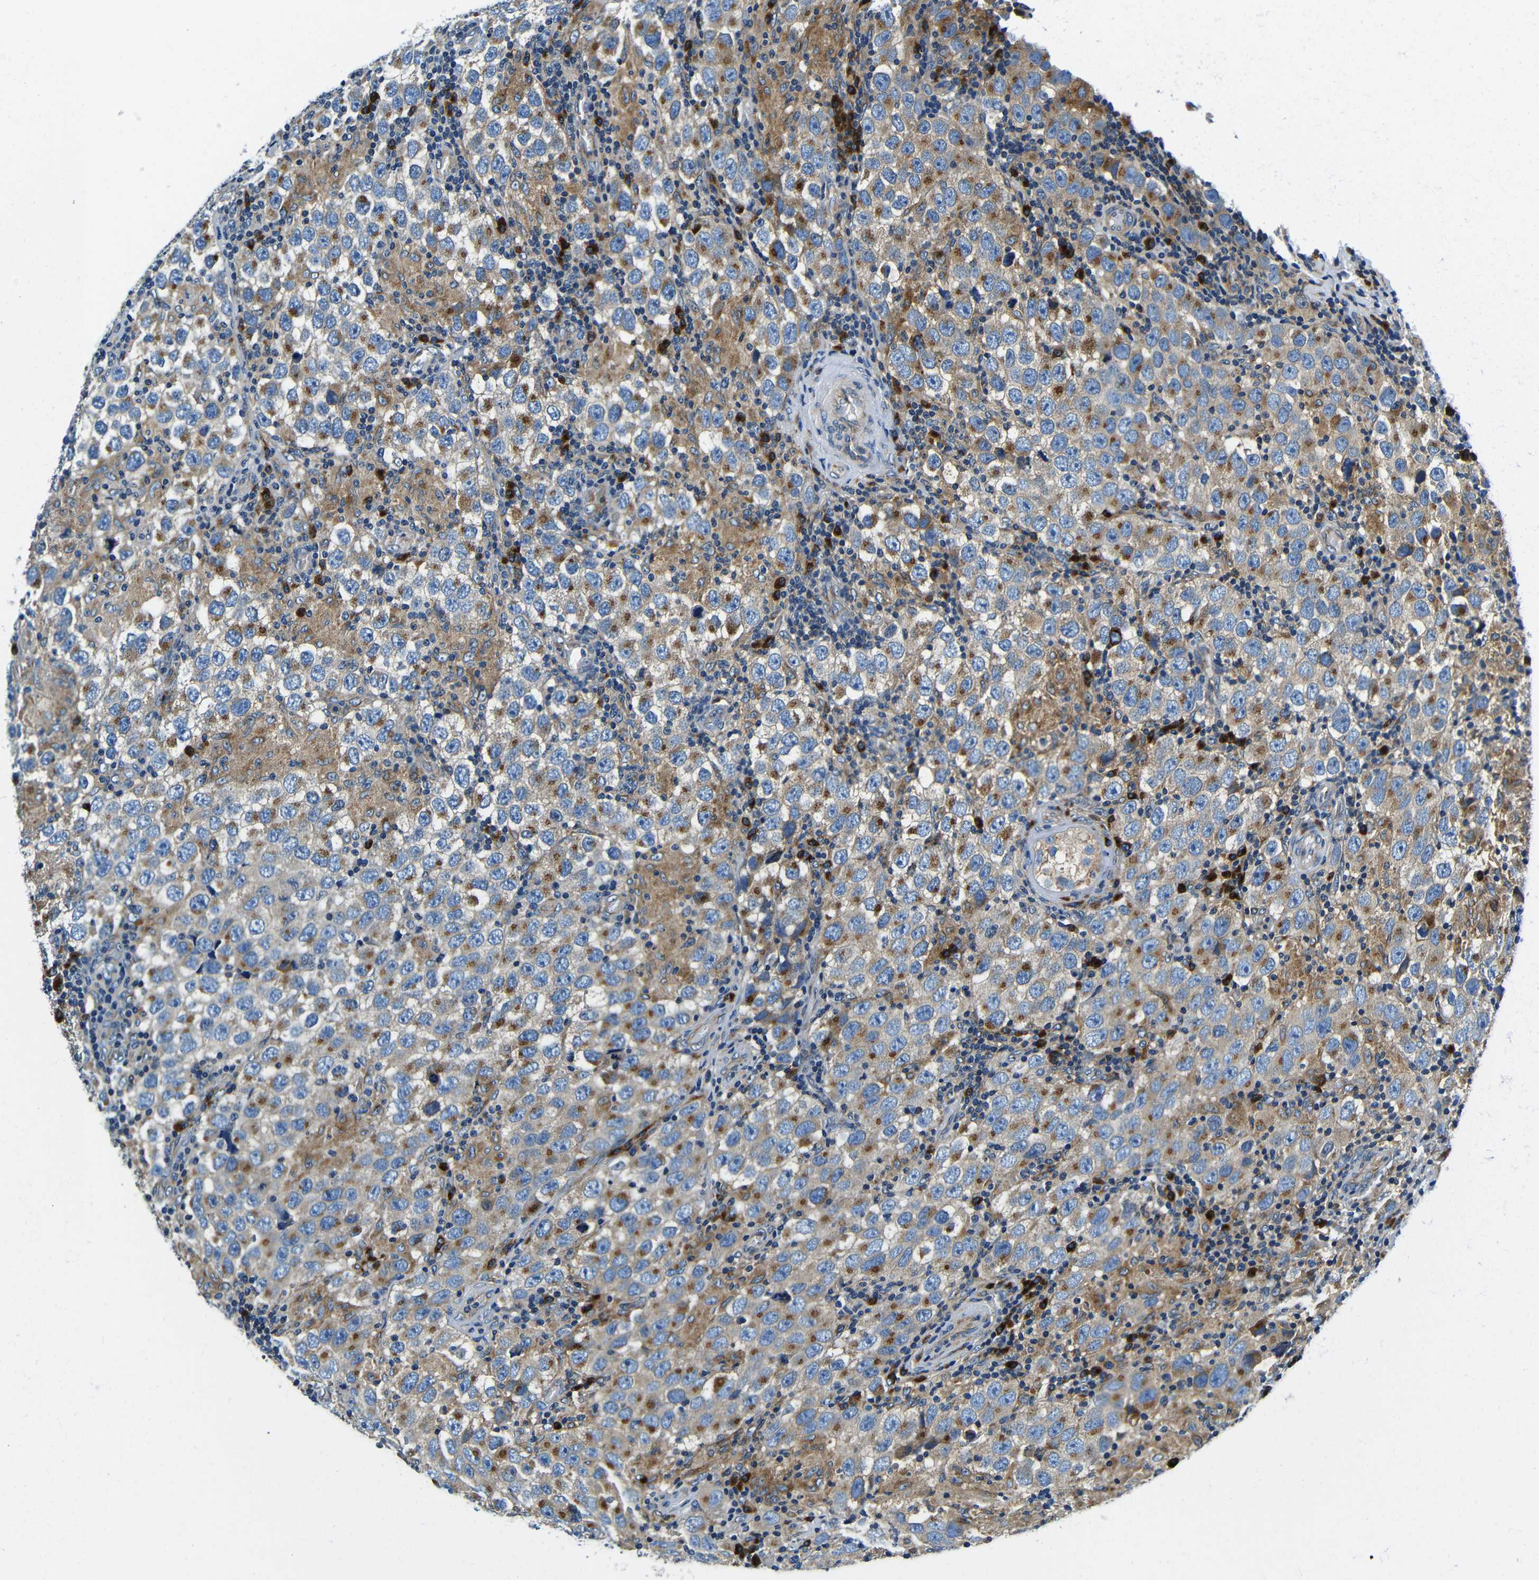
{"staining": {"intensity": "moderate", "quantity": "25%-75%", "location": "cytoplasmic/membranous"}, "tissue": "testis cancer", "cell_type": "Tumor cells", "image_type": "cancer", "snomed": [{"axis": "morphology", "description": "Carcinoma, Embryonal, NOS"}, {"axis": "topography", "description": "Testis"}], "caption": "Testis cancer (embryonal carcinoma) was stained to show a protein in brown. There is medium levels of moderate cytoplasmic/membranous positivity in about 25%-75% of tumor cells.", "gene": "USO1", "patient": {"sex": "male", "age": 21}}